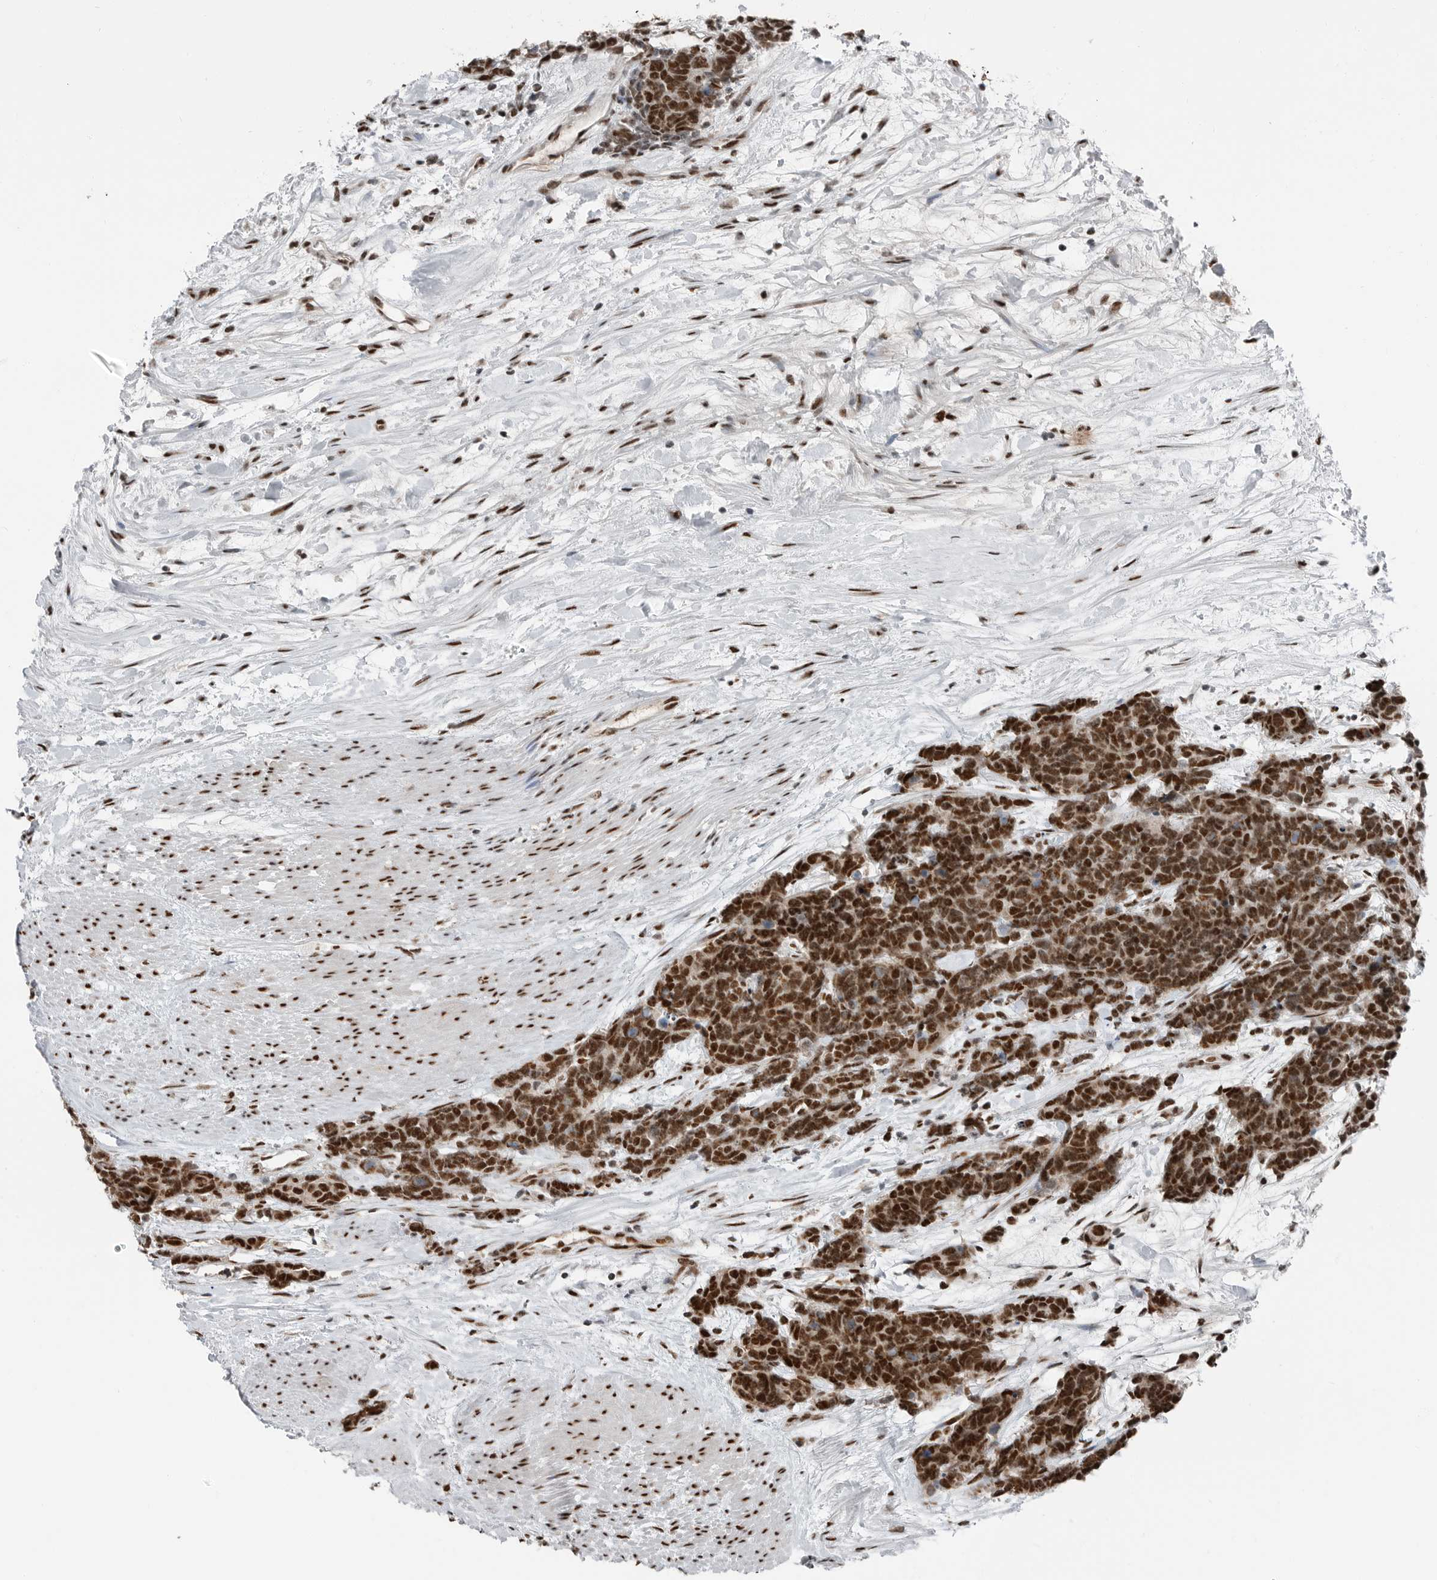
{"staining": {"intensity": "strong", "quantity": ">75%", "location": "nuclear"}, "tissue": "carcinoid", "cell_type": "Tumor cells", "image_type": "cancer", "snomed": [{"axis": "morphology", "description": "Carcinoma, NOS"}, {"axis": "morphology", "description": "Carcinoid, malignant, NOS"}, {"axis": "topography", "description": "Urinary bladder"}], "caption": "IHC histopathology image of neoplastic tissue: carcinoid stained using IHC shows high levels of strong protein expression localized specifically in the nuclear of tumor cells, appearing as a nuclear brown color.", "gene": "BLZF1", "patient": {"sex": "male", "age": 57}}